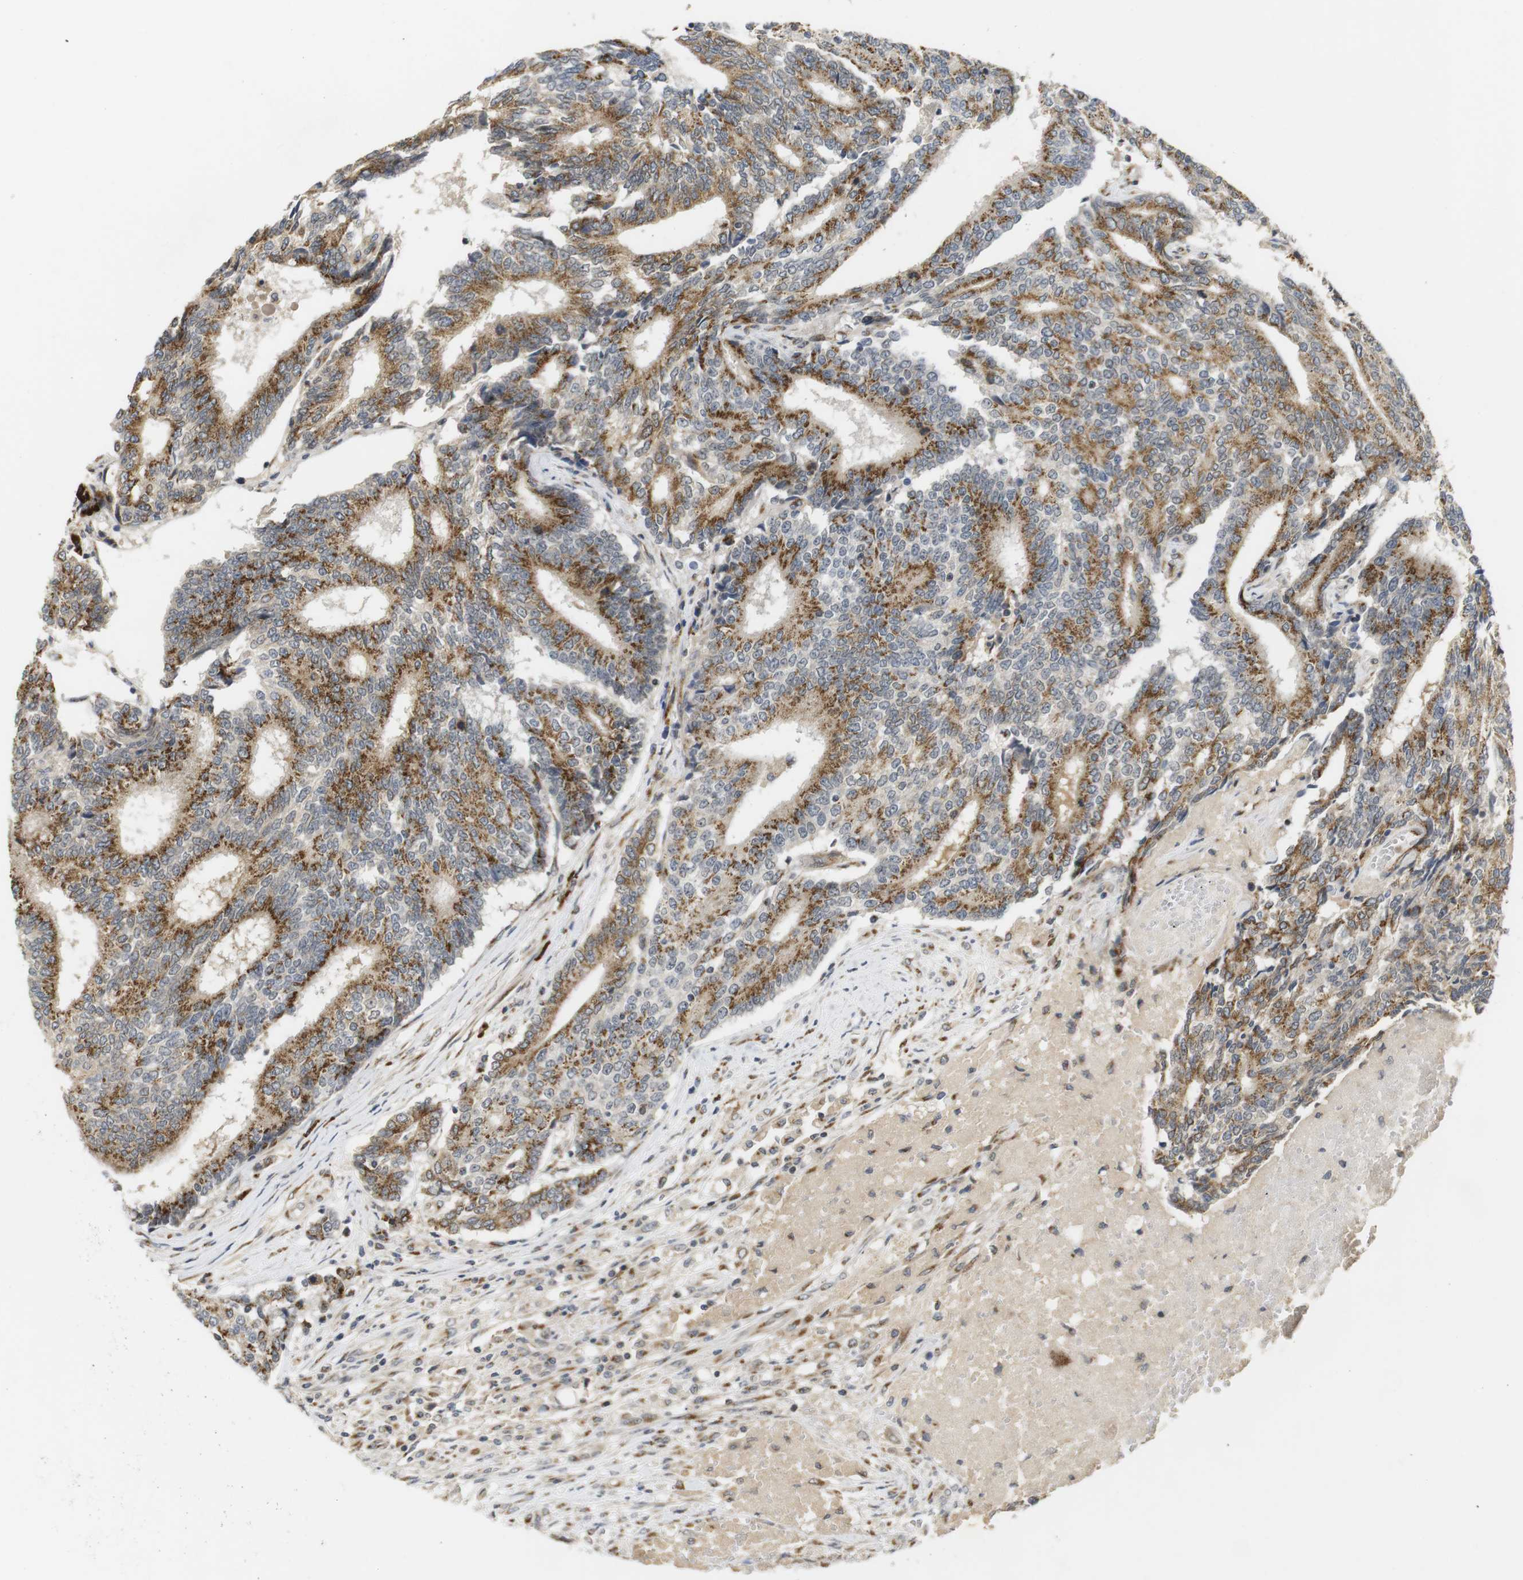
{"staining": {"intensity": "moderate", "quantity": ">75%", "location": "cytoplasmic/membranous"}, "tissue": "prostate cancer", "cell_type": "Tumor cells", "image_type": "cancer", "snomed": [{"axis": "morphology", "description": "Normal tissue, NOS"}, {"axis": "morphology", "description": "Adenocarcinoma, High grade"}, {"axis": "topography", "description": "Prostate"}, {"axis": "topography", "description": "Seminal veicle"}], "caption": "Prostate high-grade adenocarcinoma was stained to show a protein in brown. There is medium levels of moderate cytoplasmic/membranous positivity in about >75% of tumor cells. (DAB (3,3'-diaminobenzidine) IHC, brown staining for protein, blue staining for nuclei).", "gene": "ZFPL1", "patient": {"sex": "male", "age": 55}}